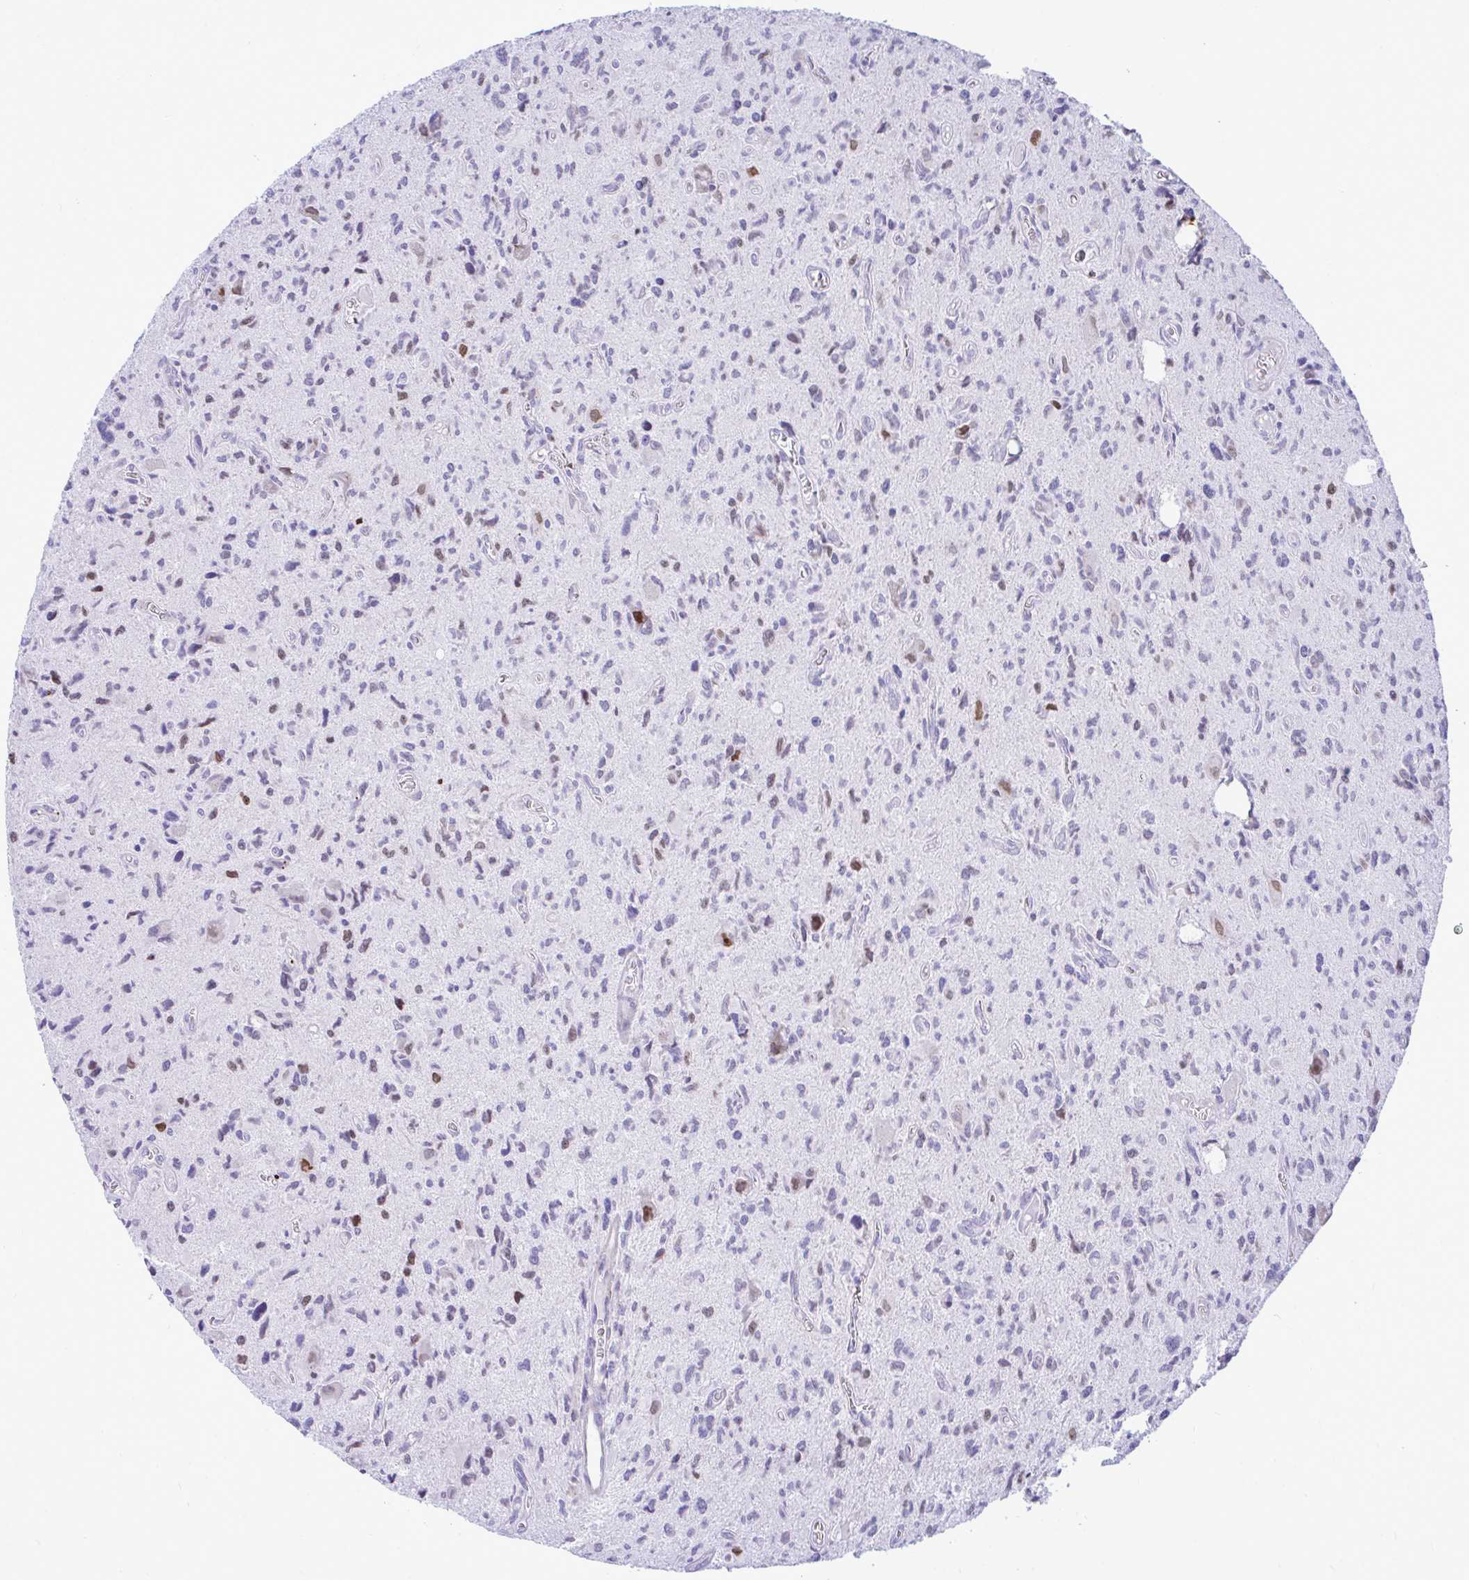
{"staining": {"intensity": "negative", "quantity": "none", "location": "none"}, "tissue": "glioma", "cell_type": "Tumor cells", "image_type": "cancer", "snomed": [{"axis": "morphology", "description": "Glioma, malignant, High grade"}, {"axis": "topography", "description": "Brain"}], "caption": "Tumor cells are negative for brown protein staining in malignant glioma (high-grade).", "gene": "SLC25A51", "patient": {"sex": "male", "age": 76}}